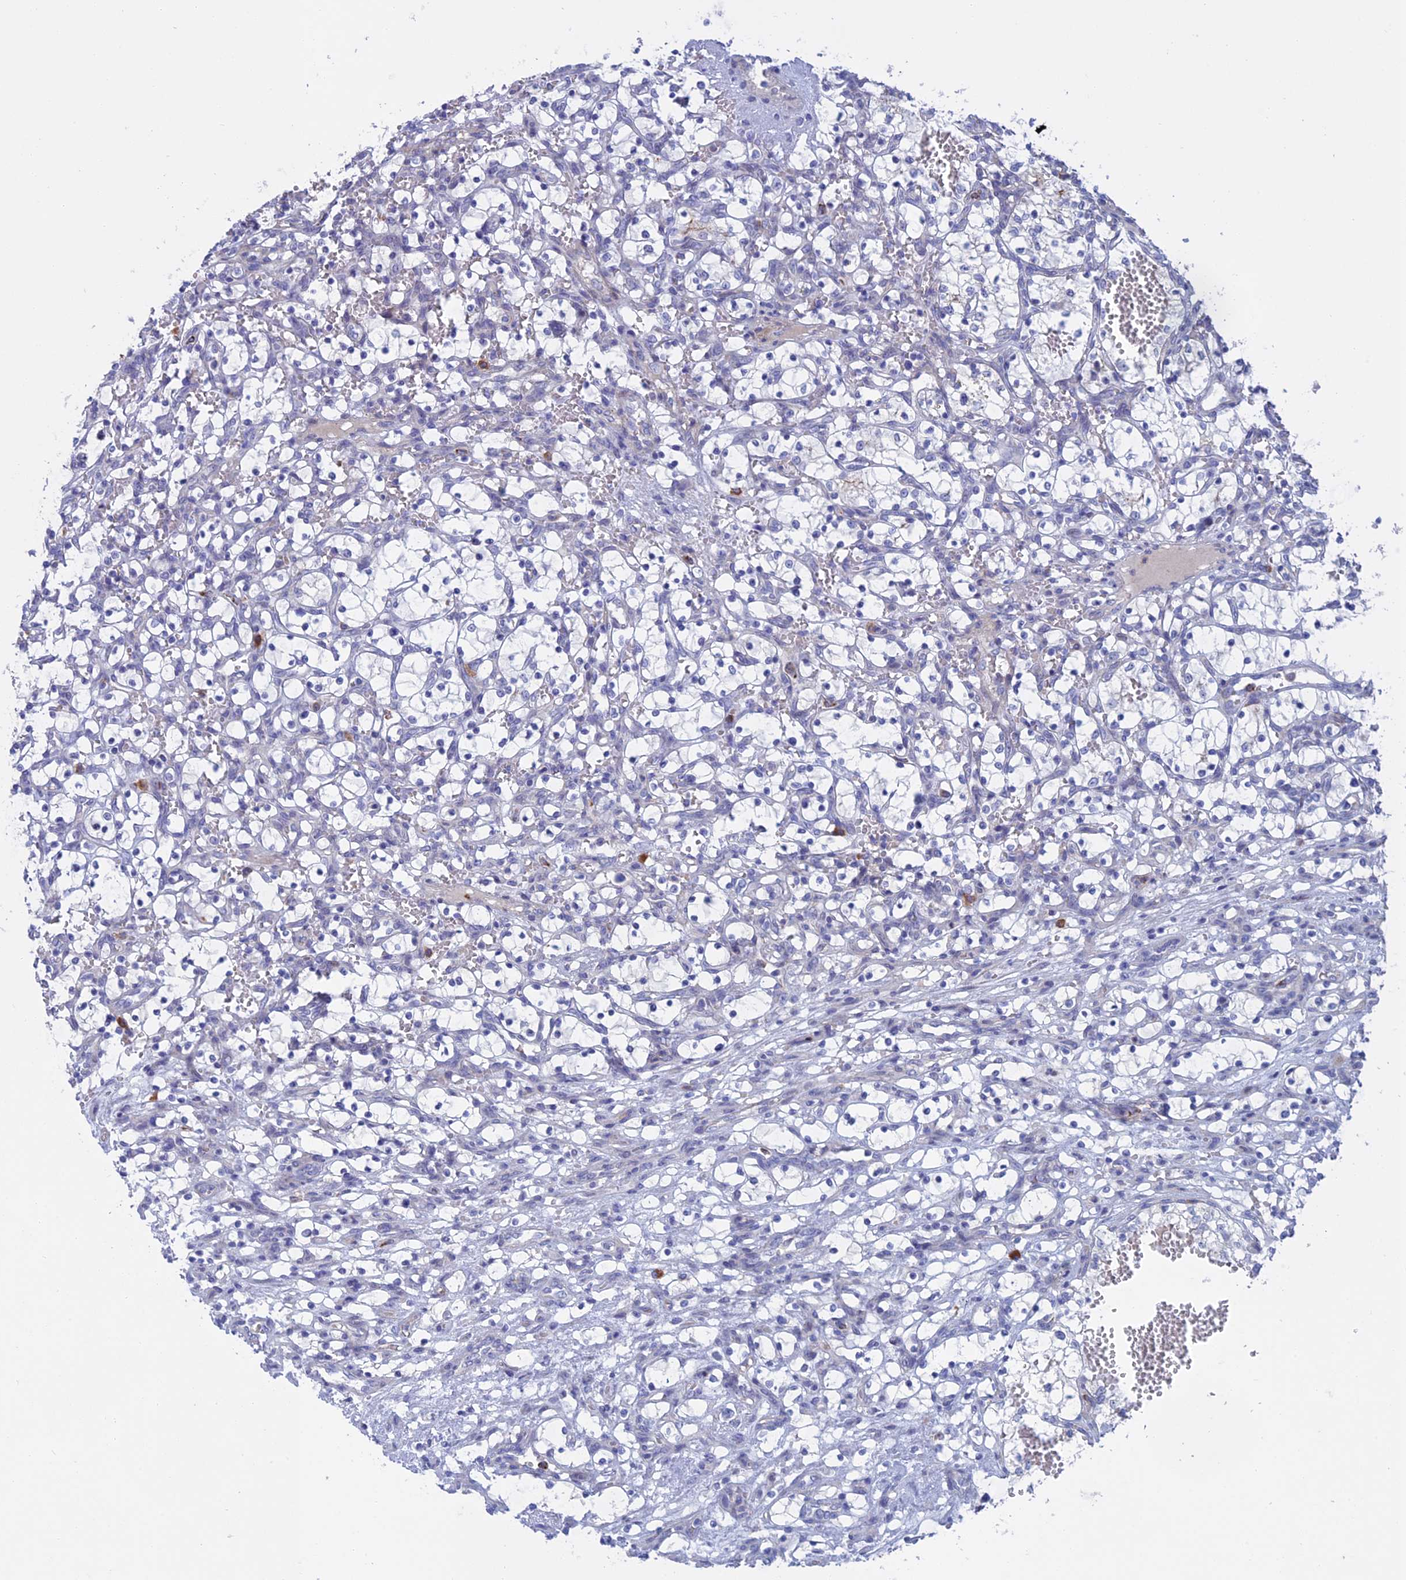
{"staining": {"intensity": "negative", "quantity": "none", "location": "none"}, "tissue": "renal cancer", "cell_type": "Tumor cells", "image_type": "cancer", "snomed": [{"axis": "morphology", "description": "Adenocarcinoma, NOS"}, {"axis": "topography", "description": "Kidney"}], "caption": "Immunohistochemistry (IHC) histopathology image of neoplastic tissue: adenocarcinoma (renal) stained with DAB demonstrates no significant protein expression in tumor cells. (Brightfield microscopy of DAB IHC at high magnification).", "gene": "SLC2A6", "patient": {"sex": "female", "age": 69}}